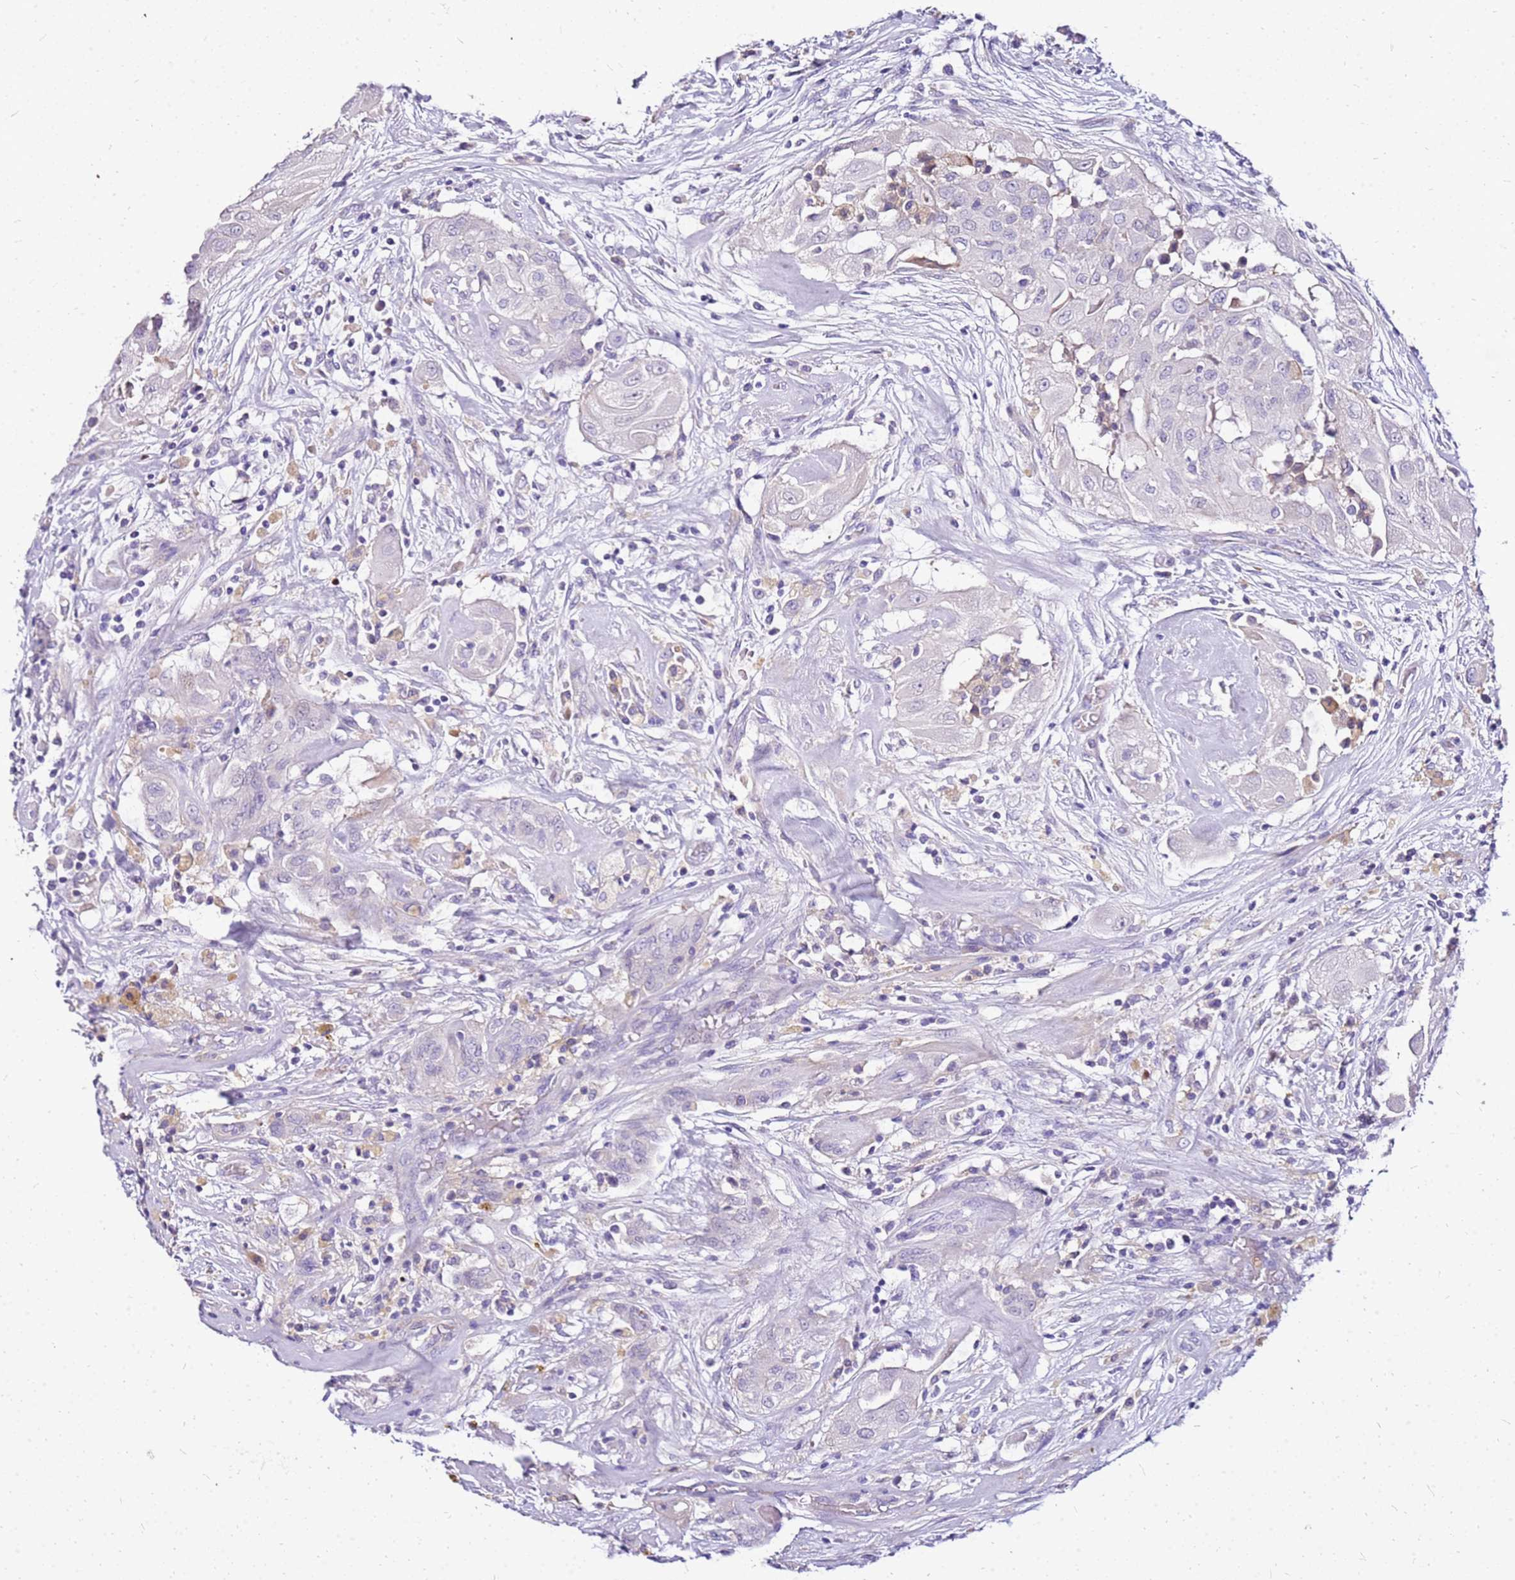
{"staining": {"intensity": "negative", "quantity": "none", "location": "none"}, "tissue": "thyroid cancer", "cell_type": "Tumor cells", "image_type": "cancer", "snomed": [{"axis": "morphology", "description": "Papillary adenocarcinoma, NOS"}, {"axis": "topography", "description": "Thyroid gland"}], "caption": "High power microscopy micrograph of an immunohistochemistry image of thyroid cancer, revealing no significant staining in tumor cells.", "gene": "DCDC2B", "patient": {"sex": "female", "age": 59}}